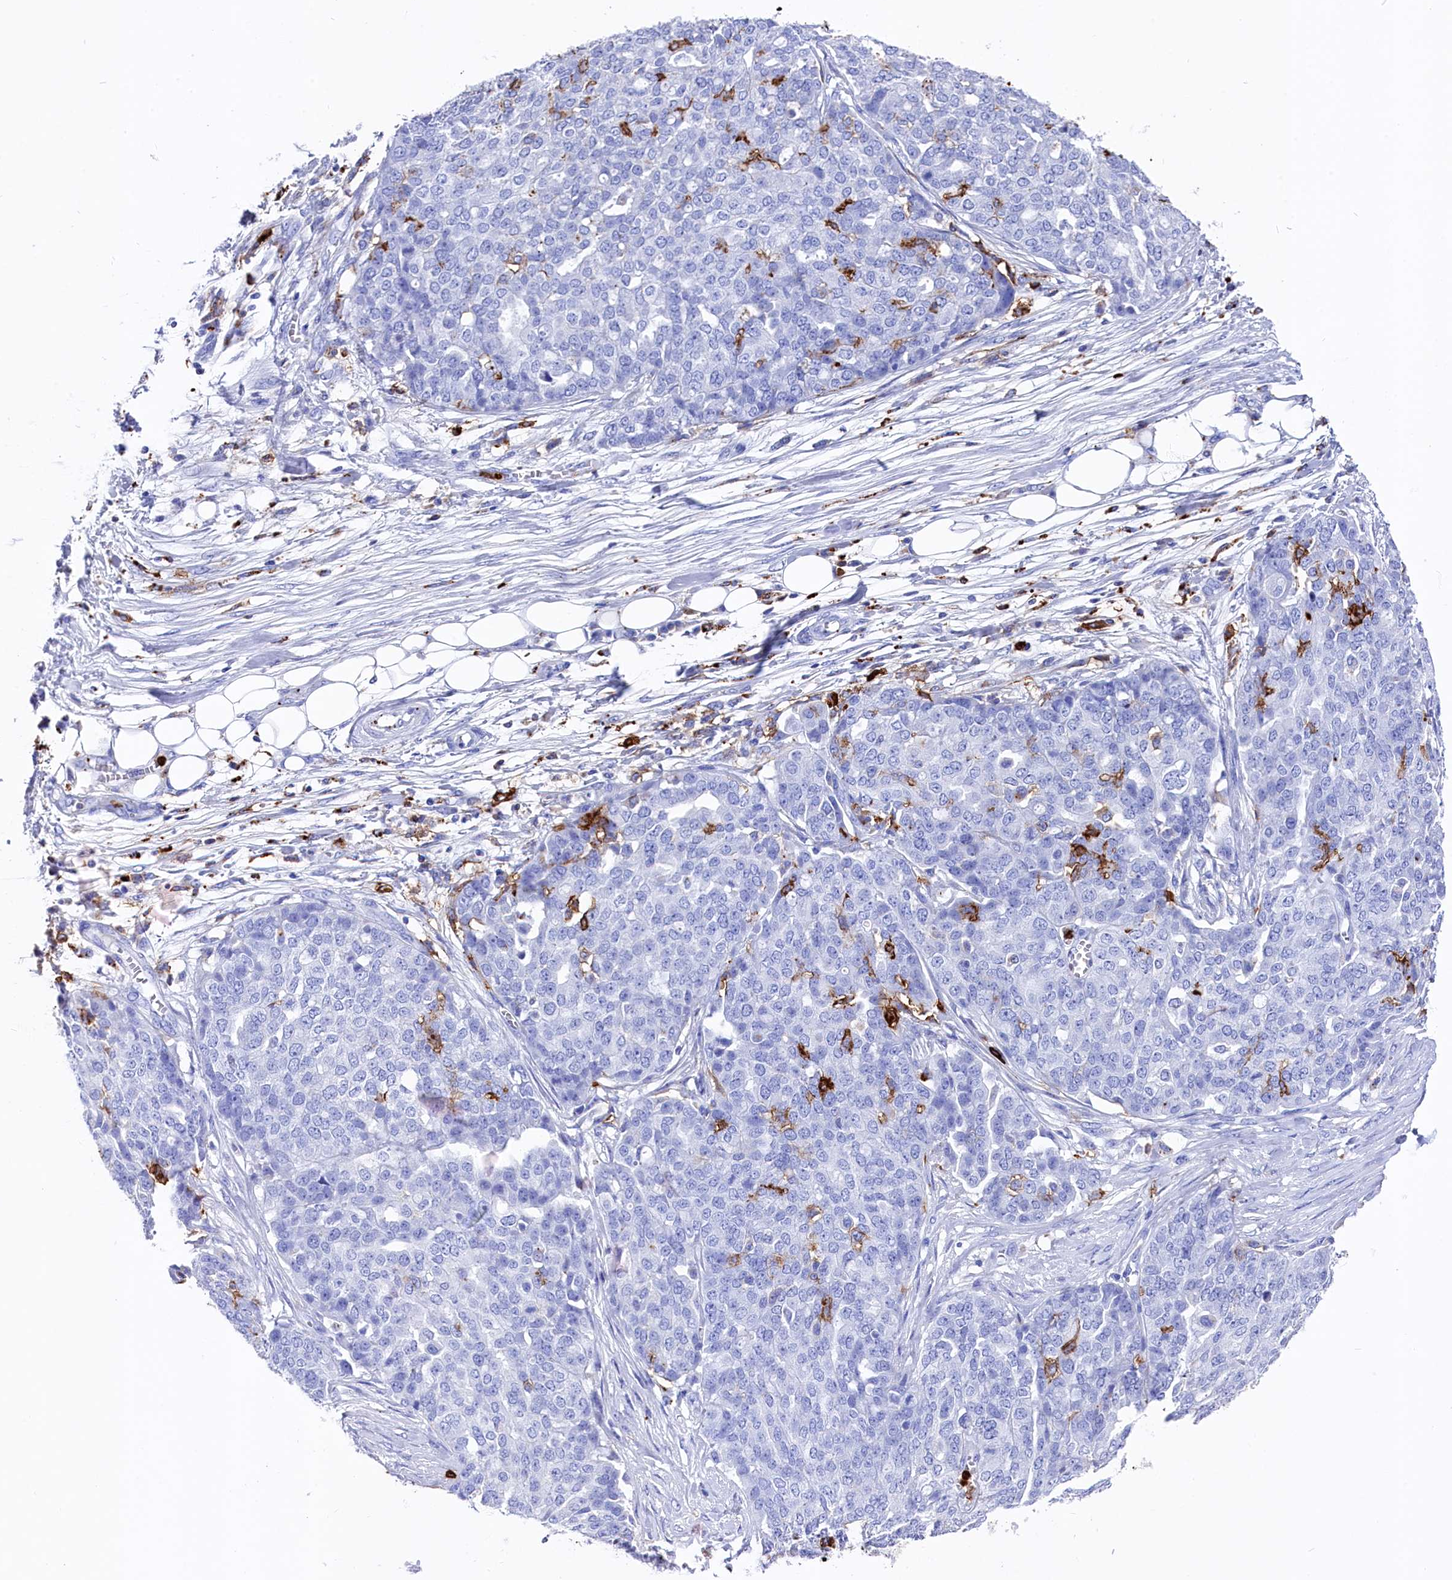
{"staining": {"intensity": "negative", "quantity": "none", "location": "none"}, "tissue": "ovarian cancer", "cell_type": "Tumor cells", "image_type": "cancer", "snomed": [{"axis": "morphology", "description": "Cystadenocarcinoma, serous, NOS"}, {"axis": "topography", "description": "Soft tissue"}, {"axis": "topography", "description": "Ovary"}], "caption": "Ovarian serous cystadenocarcinoma stained for a protein using immunohistochemistry exhibits no positivity tumor cells.", "gene": "PLAC8", "patient": {"sex": "female", "age": 57}}